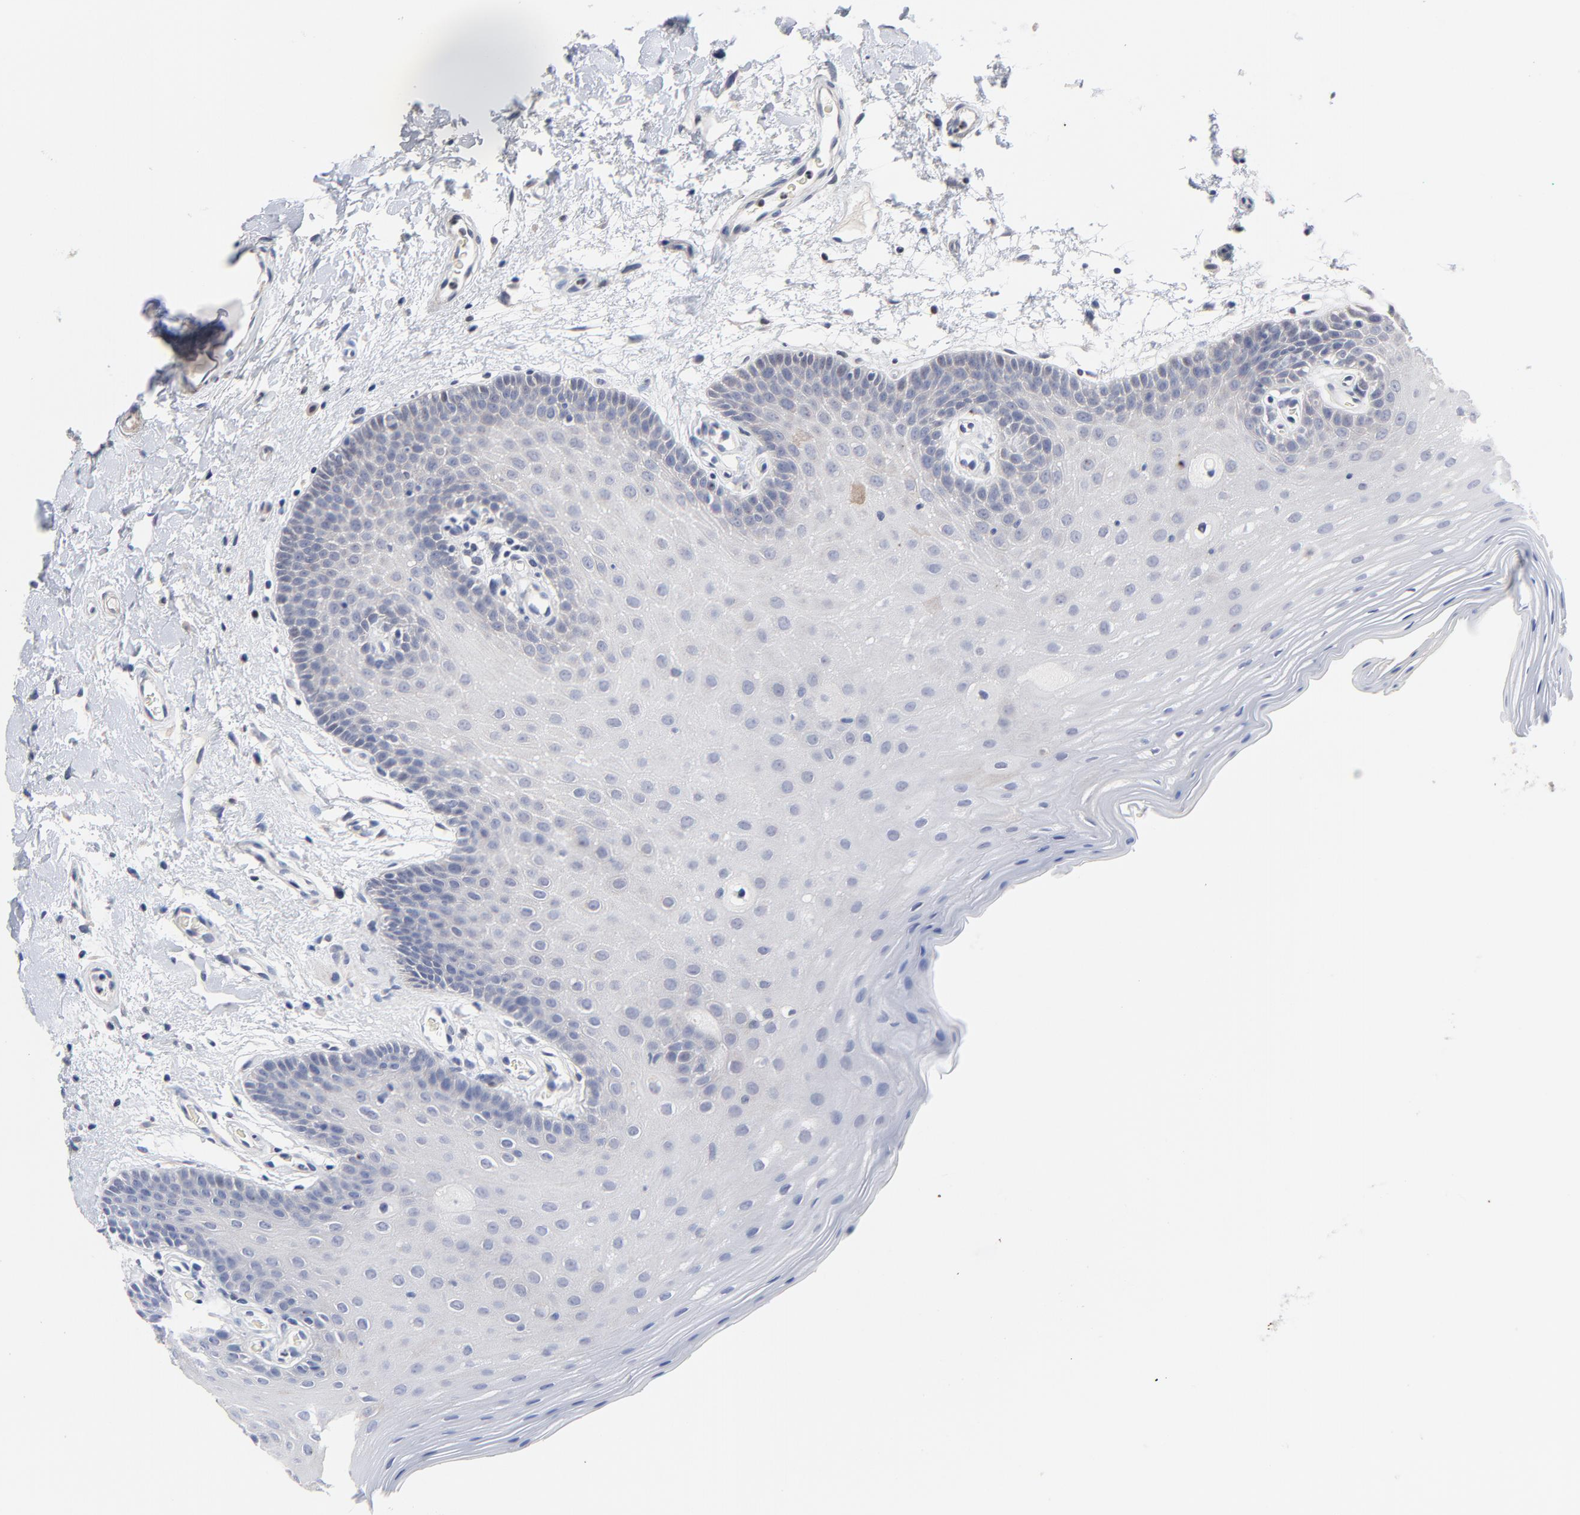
{"staining": {"intensity": "moderate", "quantity": "<25%", "location": "cytoplasmic/membranous"}, "tissue": "oral mucosa", "cell_type": "Squamous epithelial cells", "image_type": "normal", "snomed": [{"axis": "morphology", "description": "Normal tissue, NOS"}, {"axis": "morphology", "description": "Squamous cell carcinoma, NOS"}, {"axis": "topography", "description": "Skeletal muscle"}, {"axis": "topography", "description": "Oral tissue"}, {"axis": "topography", "description": "Head-Neck"}], "caption": "Human oral mucosa stained with a brown dye shows moderate cytoplasmic/membranous positive staining in approximately <25% of squamous epithelial cells.", "gene": "AADAC", "patient": {"sex": "male", "age": 71}}